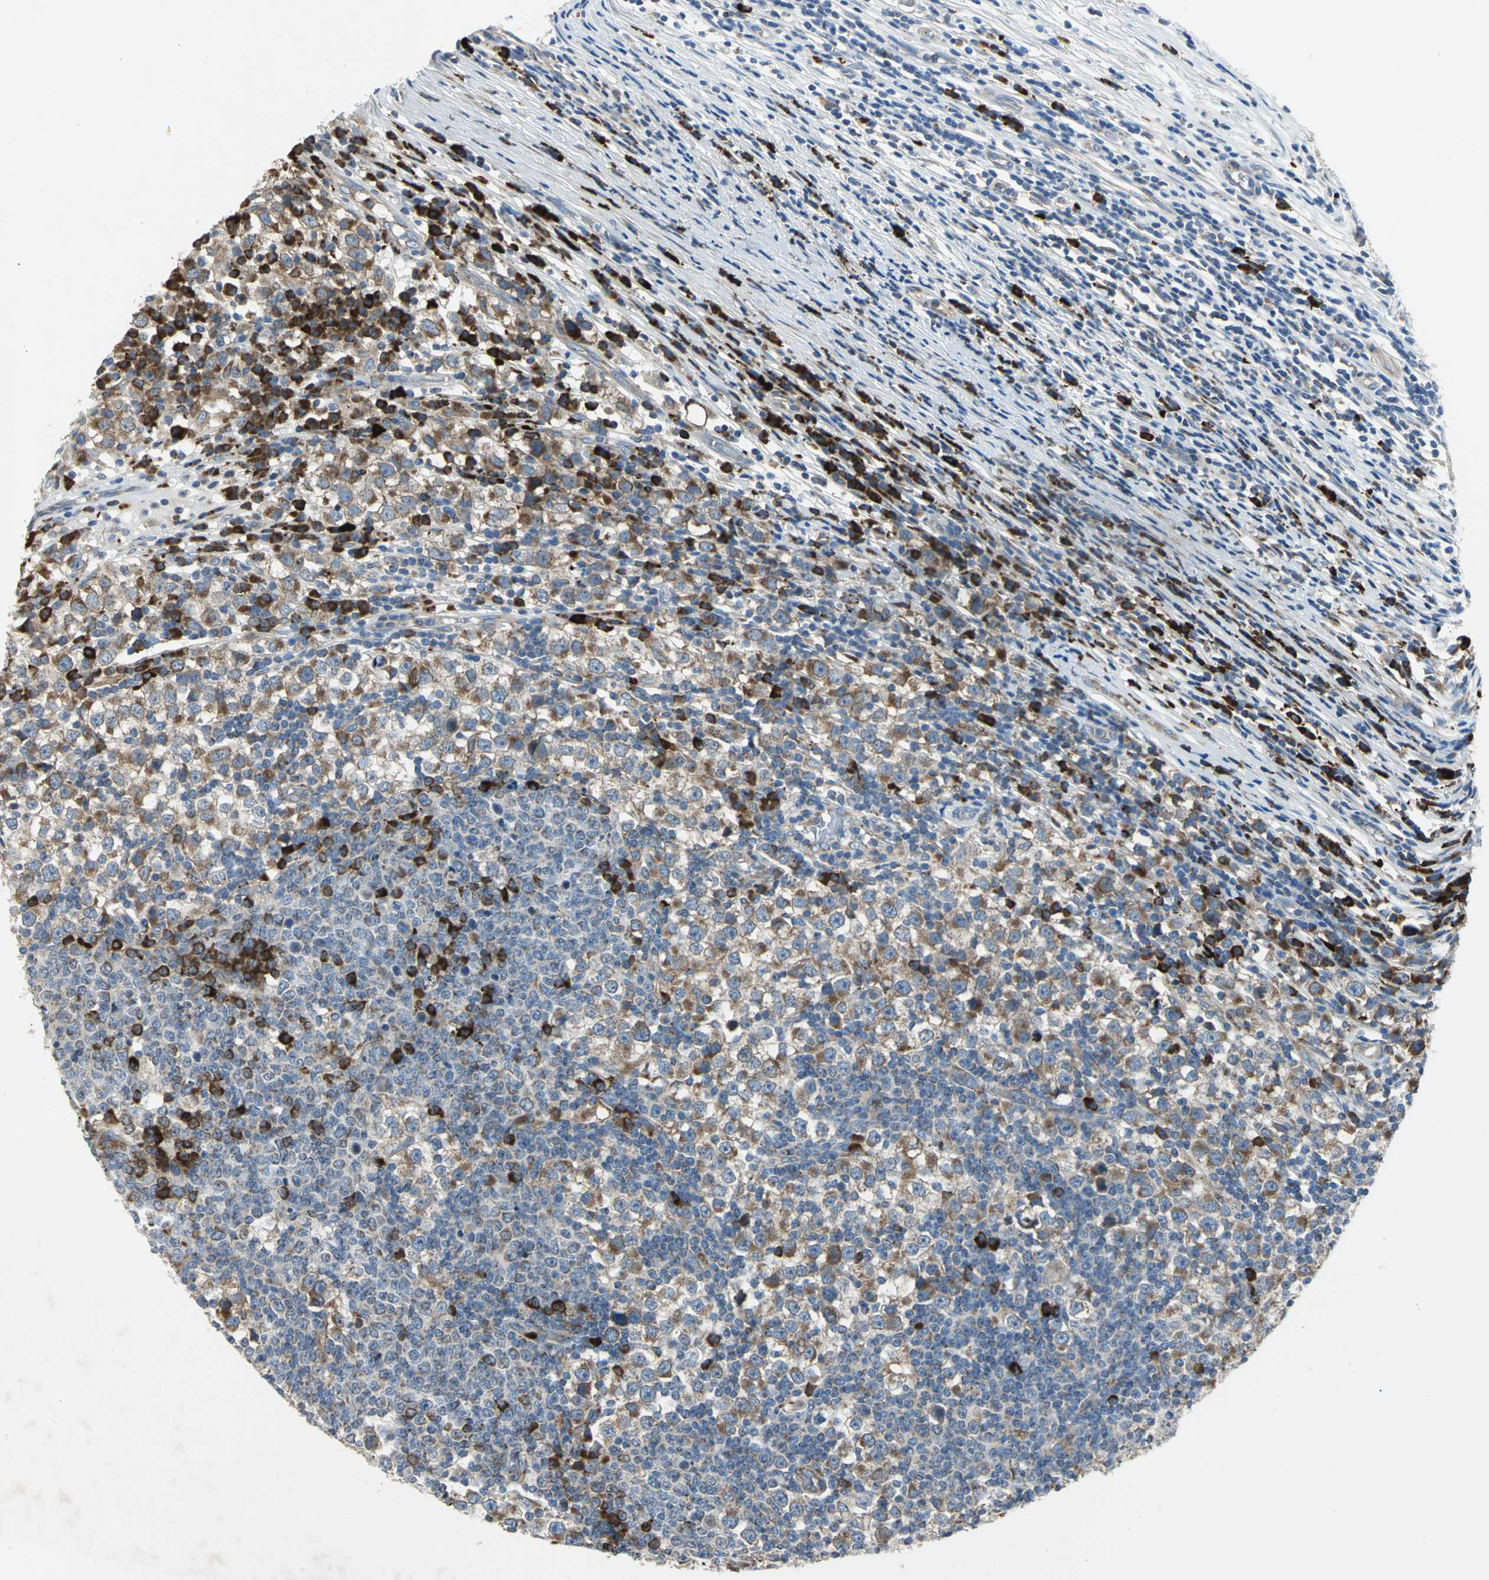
{"staining": {"intensity": "moderate", "quantity": ">75%", "location": "cytoplasmic/membranous"}, "tissue": "testis cancer", "cell_type": "Tumor cells", "image_type": "cancer", "snomed": [{"axis": "morphology", "description": "Seminoma, NOS"}, {"axis": "topography", "description": "Testis"}], "caption": "This micrograph shows immunohistochemistry staining of human seminoma (testis), with medium moderate cytoplasmic/membranous expression in about >75% of tumor cells.", "gene": "TULP4", "patient": {"sex": "male", "age": 65}}